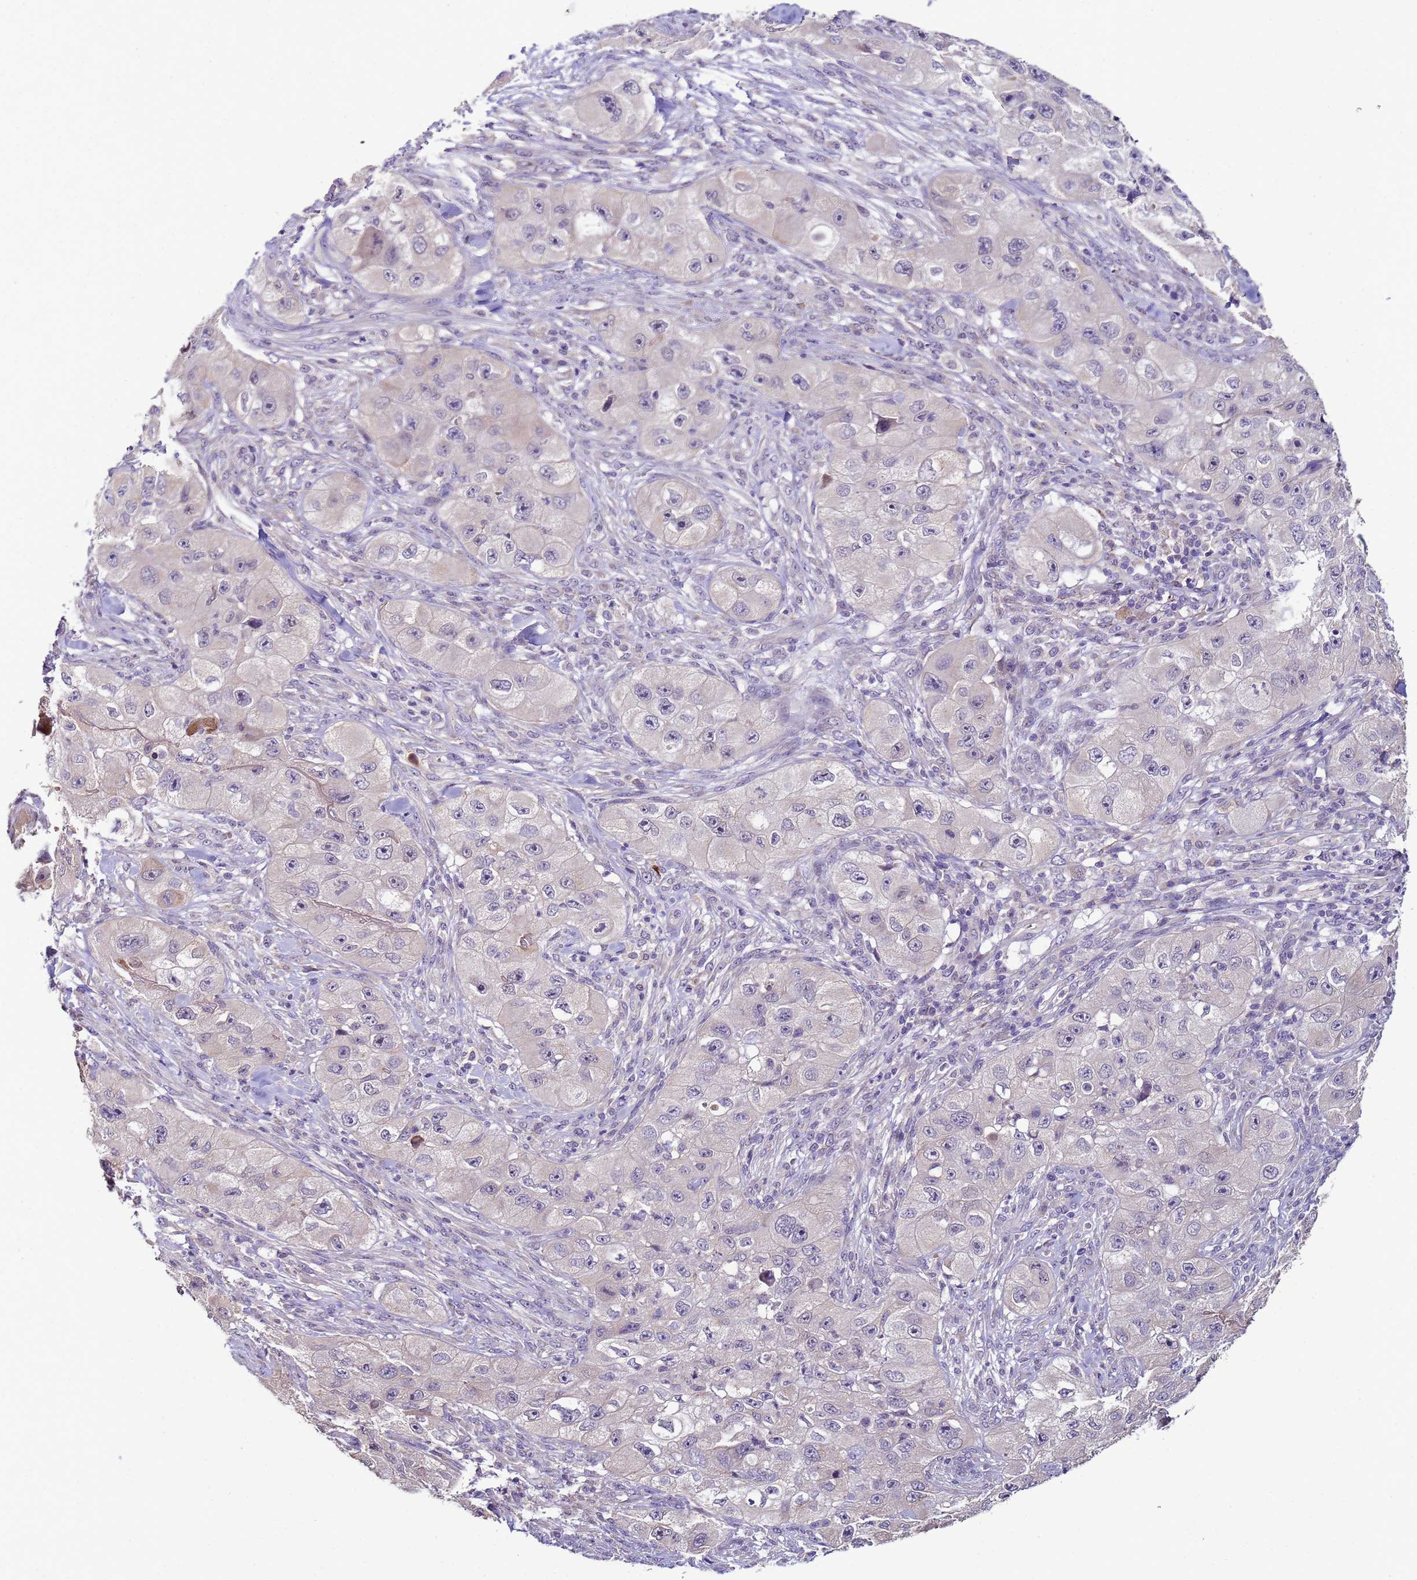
{"staining": {"intensity": "negative", "quantity": "none", "location": "none"}, "tissue": "skin cancer", "cell_type": "Tumor cells", "image_type": "cancer", "snomed": [{"axis": "morphology", "description": "Squamous cell carcinoma, NOS"}, {"axis": "topography", "description": "Skin"}, {"axis": "topography", "description": "Subcutis"}], "caption": "DAB immunohistochemical staining of human skin cancer (squamous cell carcinoma) demonstrates no significant staining in tumor cells. (DAB immunohistochemistry visualized using brightfield microscopy, high magnification).", "gene": "CLHC1", "patient": {"sex": "male", "age": 73}}